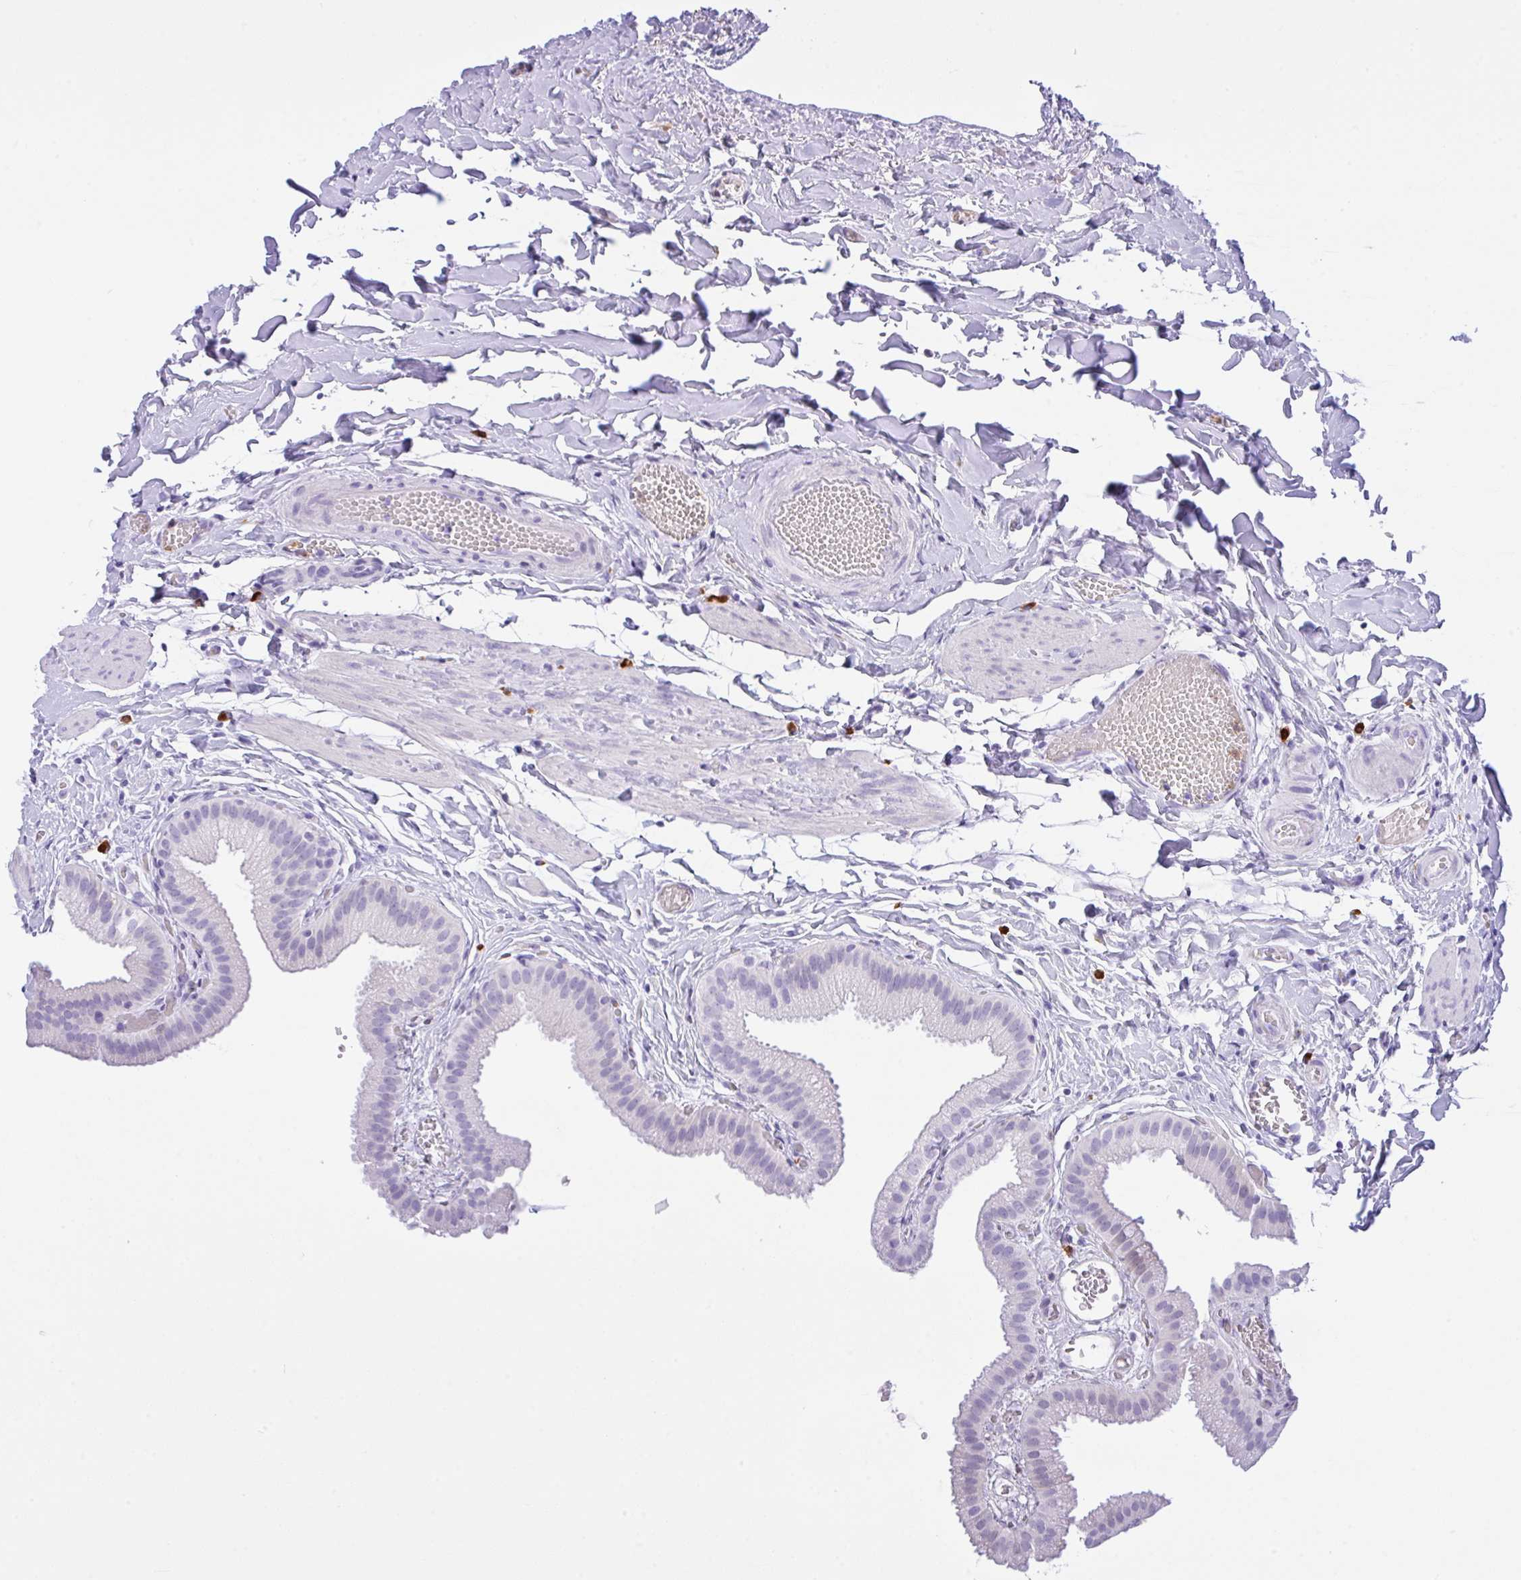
{"staining": {"intensity": "negative", "quantity": "none", "location": "none"}, "tissue": "gallbladder", "cell_type": "Glandular cells", "image_type": "normal", "snomed": [{"axis": "morphology", "description": "Normal tissue, NOS"}, {"axis": "topography", "description": "Gallbladder"}], "caption": "DAB immunohistochemical staining of unremarkable gallbladder reveals no significant positivity in glandular cells.", "gene": "NCF1", "patient": {"sex": "female", "age": 63}}